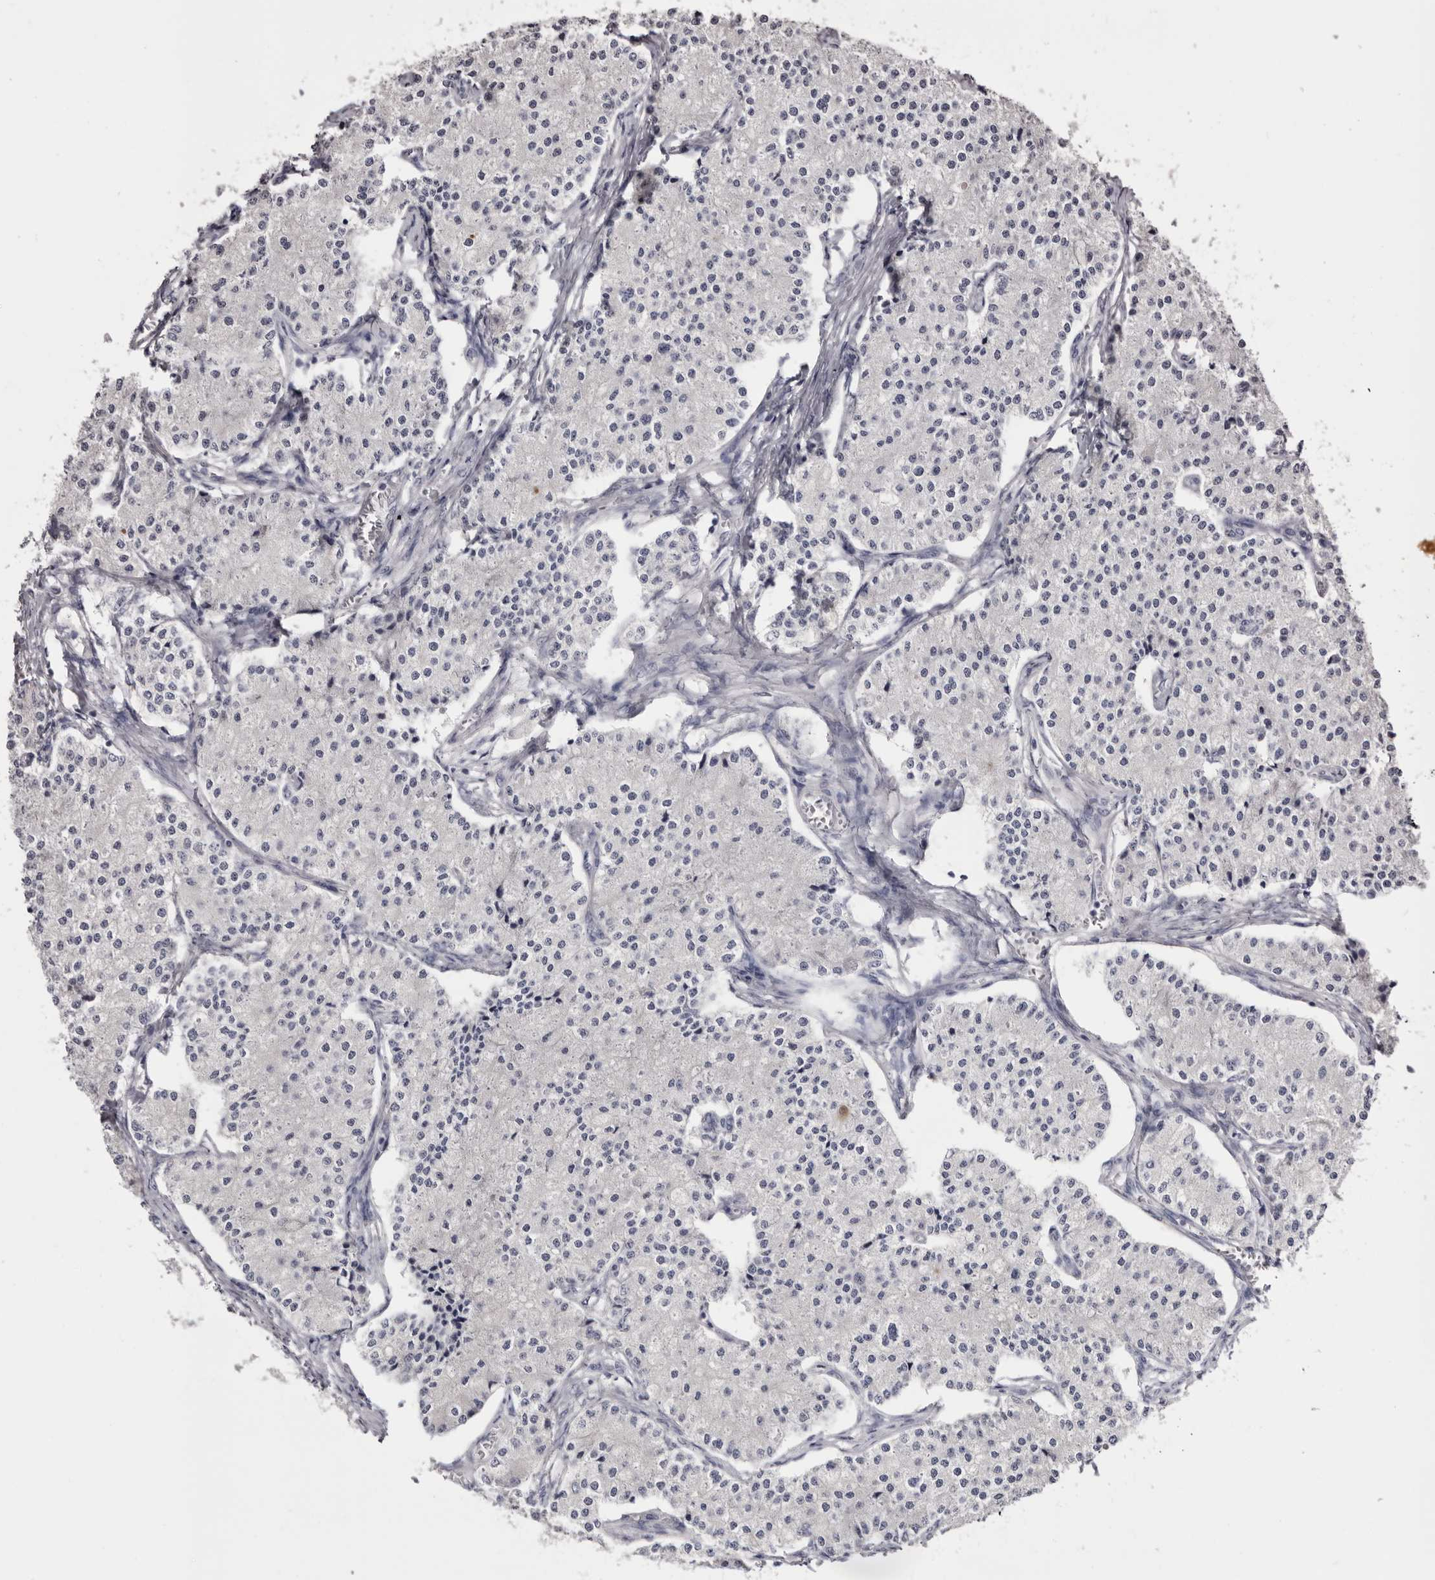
{"staining": {"intensity": "negative", "quantity": "none", "location": "none"}, "tissue": "carcinoid", "cell_type": "Tumor cells", "image_type": "cancer", "snomed": [{"axis": "morphology", "description": "Carcinoid, malignant, NOS"}, {"axis": "topography", "description": "Colon"}], "caption": "IHC photomicrograph of human carcinoid stained for a protein (brown), which shows no expression in tumor cells.", "gene": "CASQ1", "patient": {"sex": "female", "age": 52}}